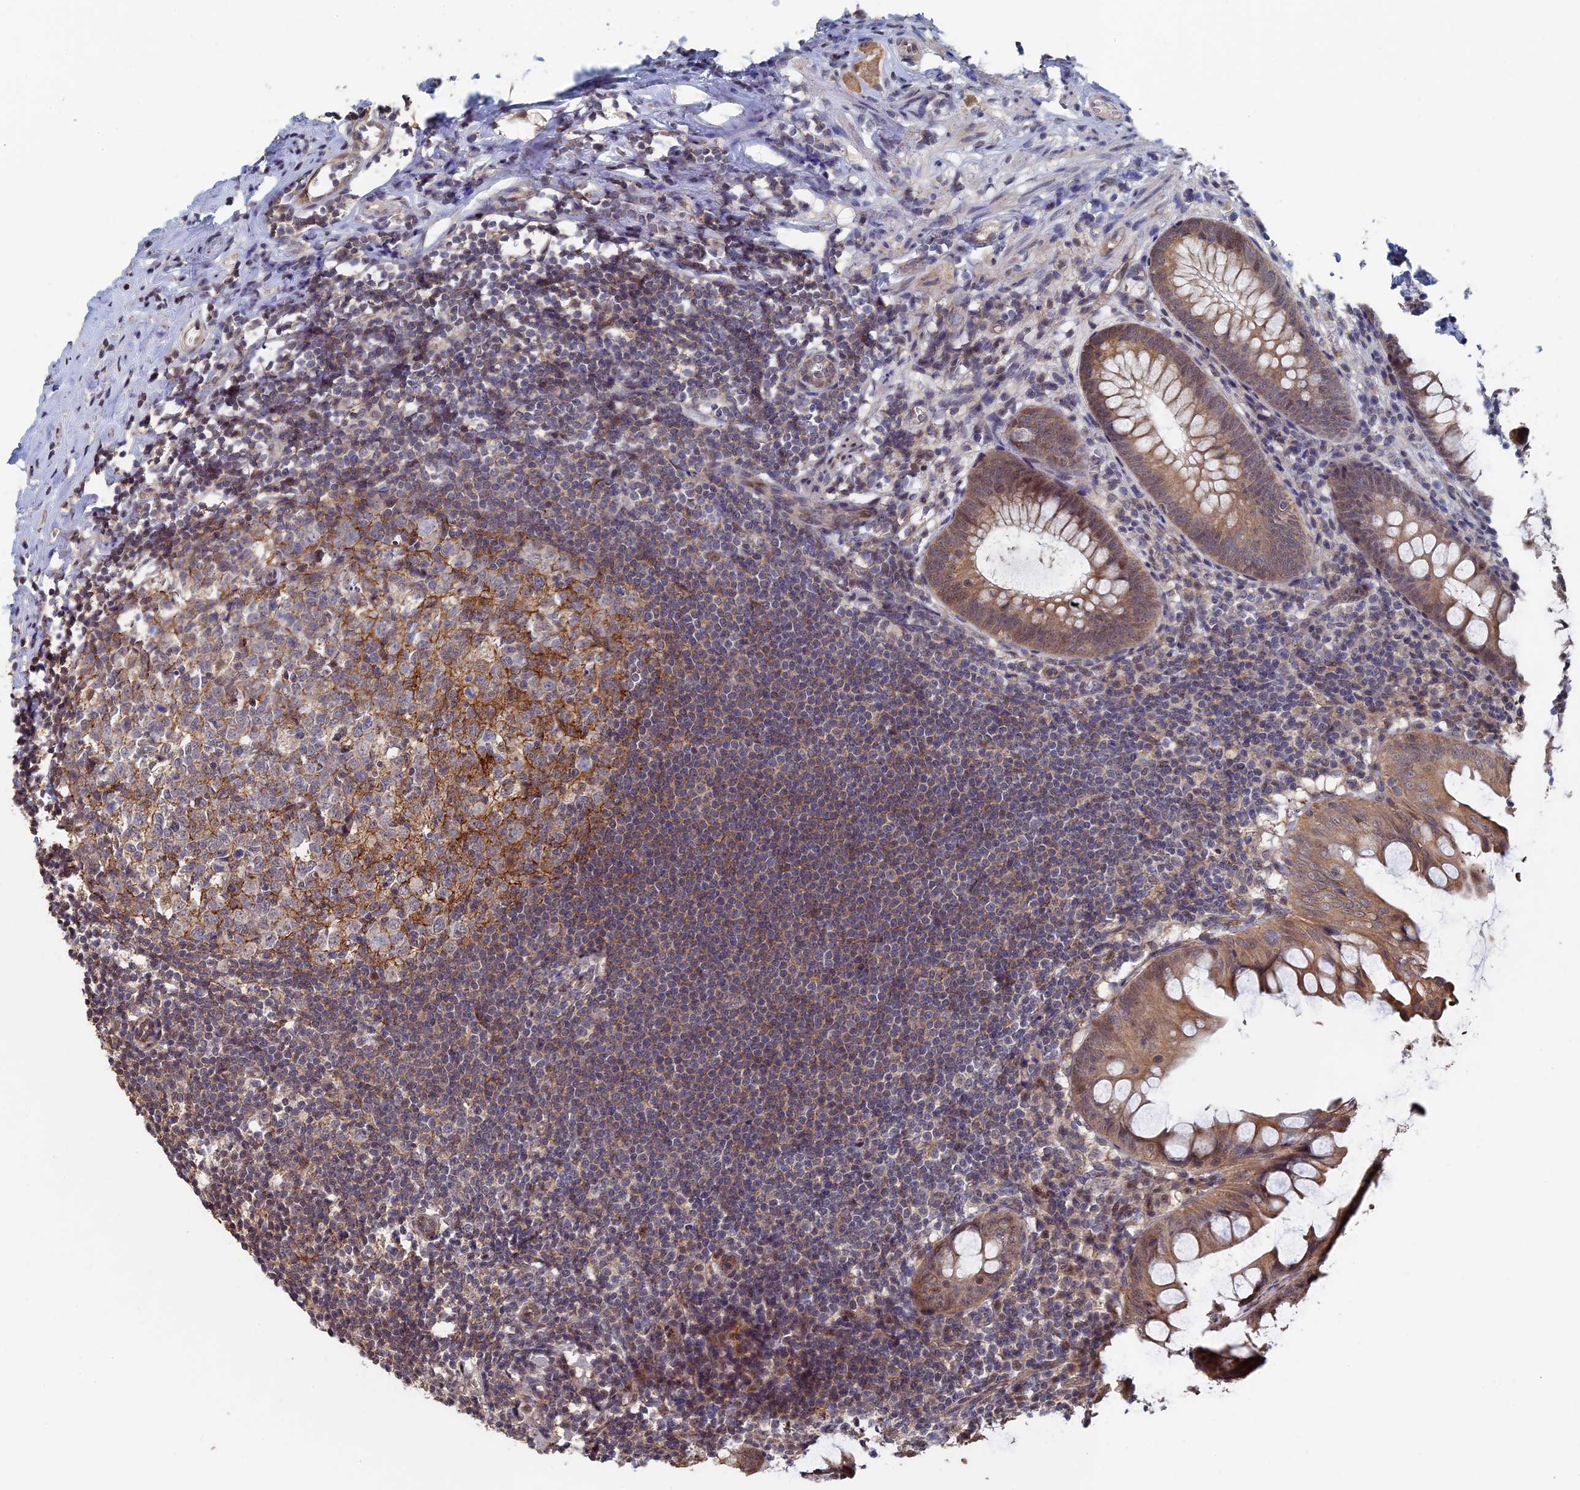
{"staining": {"intensity": "moderate", "quantity": ">75%", "location": "cytoplasmic/membranous"}, "tissue": "appendix", "cell_type": "Glandular cells", "image_type": "normal", "snomed": [{"axis": "morphology", "description": "Normal tissue, NOS"}, {"axis": "topography", "description": "Appendix"}], "caption": "Immunohistochemistry staining of normal appendix, which reveals medium levels of moderate cytoplasmic/membranous positivity in approximately >75% of glandular cells indicating moderate cytoplasmic/membranous protein staining. The staining was performed using DAB (3,3'-diaminobenzidine) (brown) for protein detection and nuclei were counterstained in hematoxylin (blue).", "gene": "KIAA1328", "patient": {"sex": "female", "age": 51}}